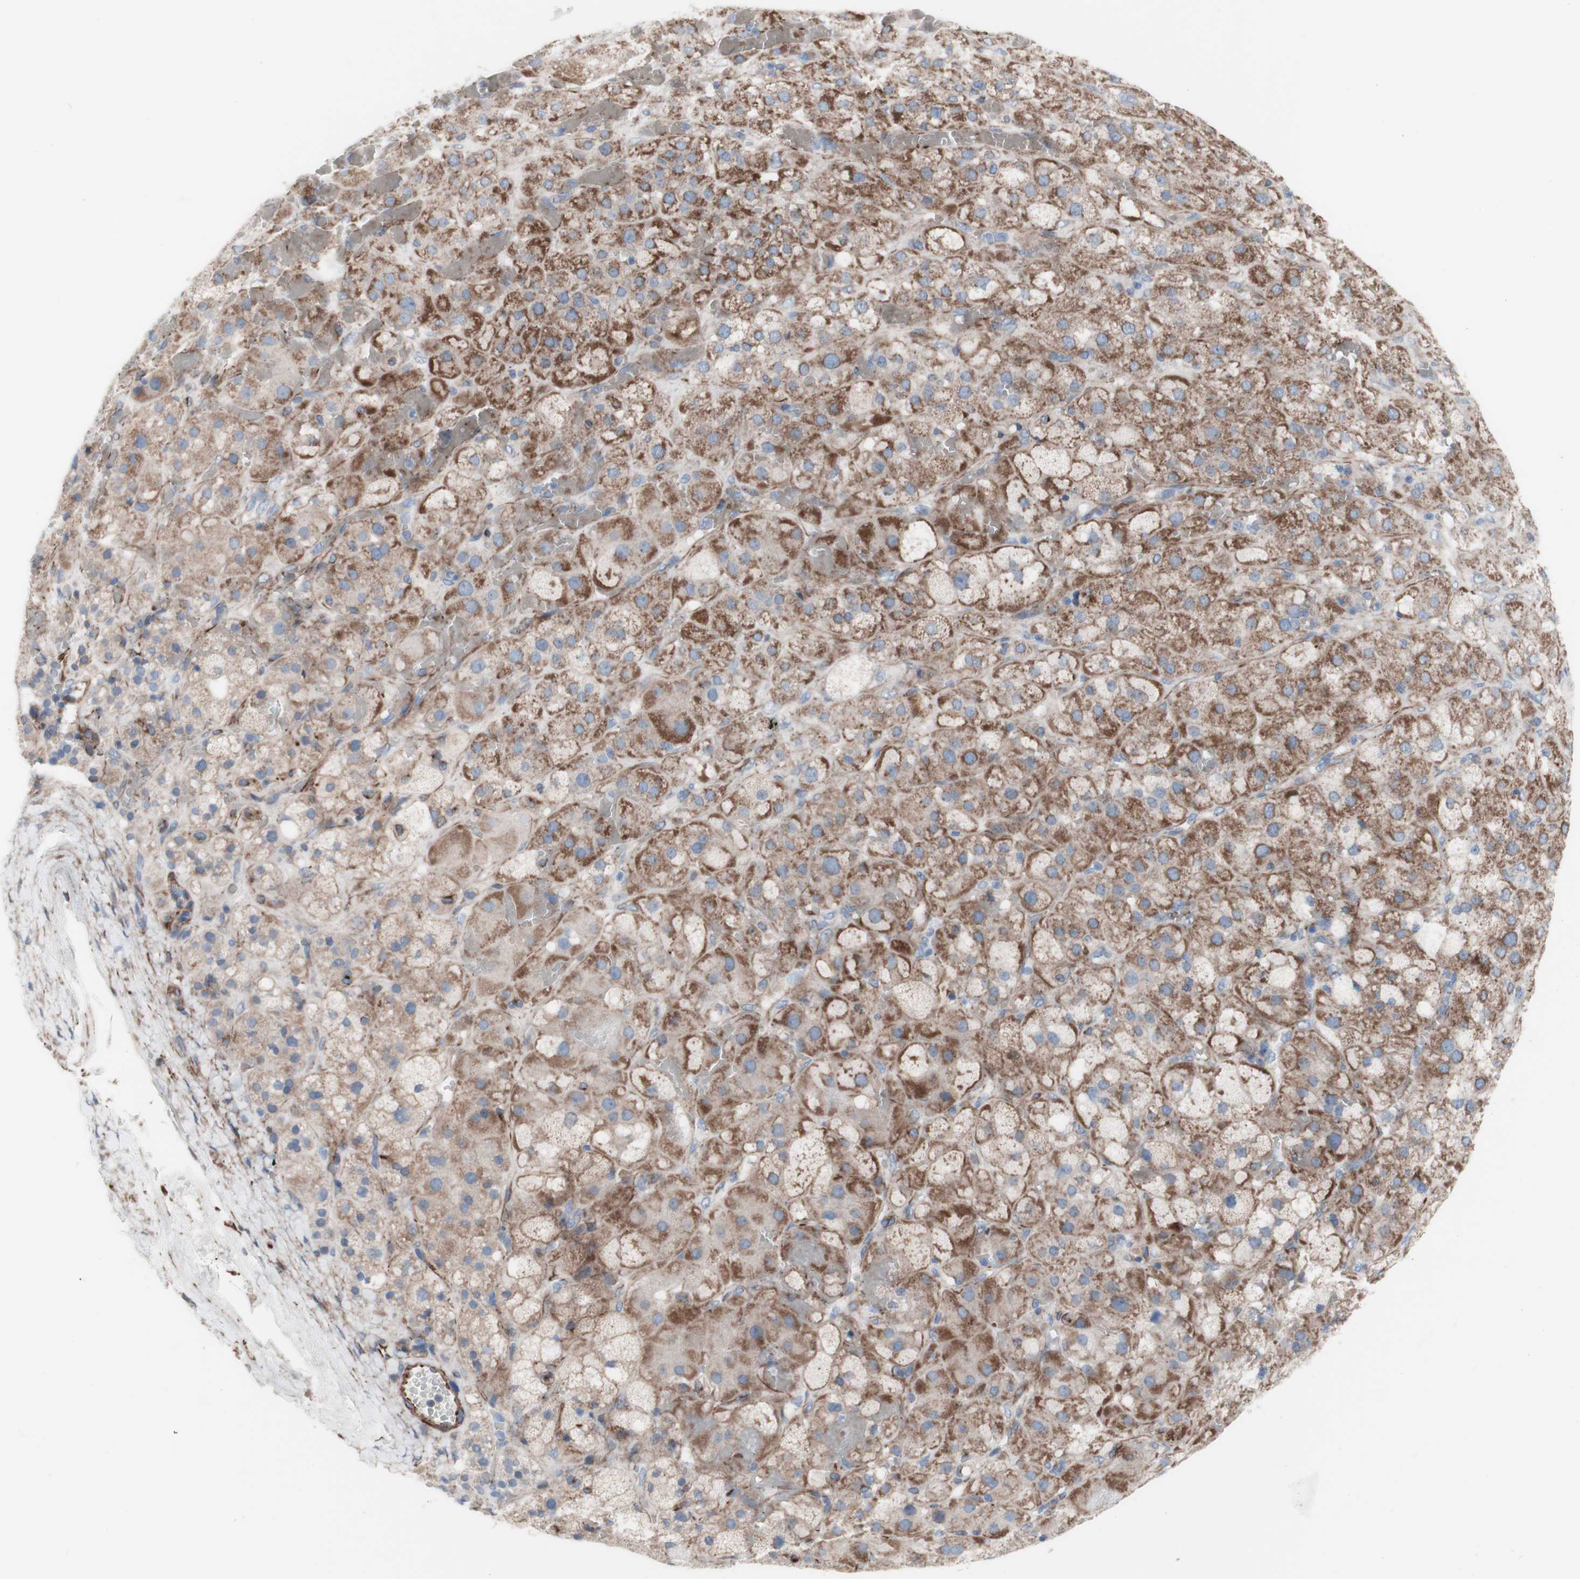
{"staining": {"intensity": "moderate", "quantity": "25%-75%", "location": "cytoplasmic/membranous"}, "tissue": "adrenal gland", "cell_type": "Glandular cells", "image_type": "normal", "snomed": [{"axis": "morphology", "description": "Normal tissue, NOS"}, {"axis": "topography", "description": "Adrenal gland"}], "caption": "DAB (3,3'-diaminobenzidine) immunohistochemical staining of normal adrenal gland reveals moderate cytoplasmic/membranous protein positivity in approximately 25%-75% of glandular cells. (Brightfield microscopy of DAB IHC at high magnification).", "gene": "AGPAT5", "patient": {"sex": "female", "age": 47}}